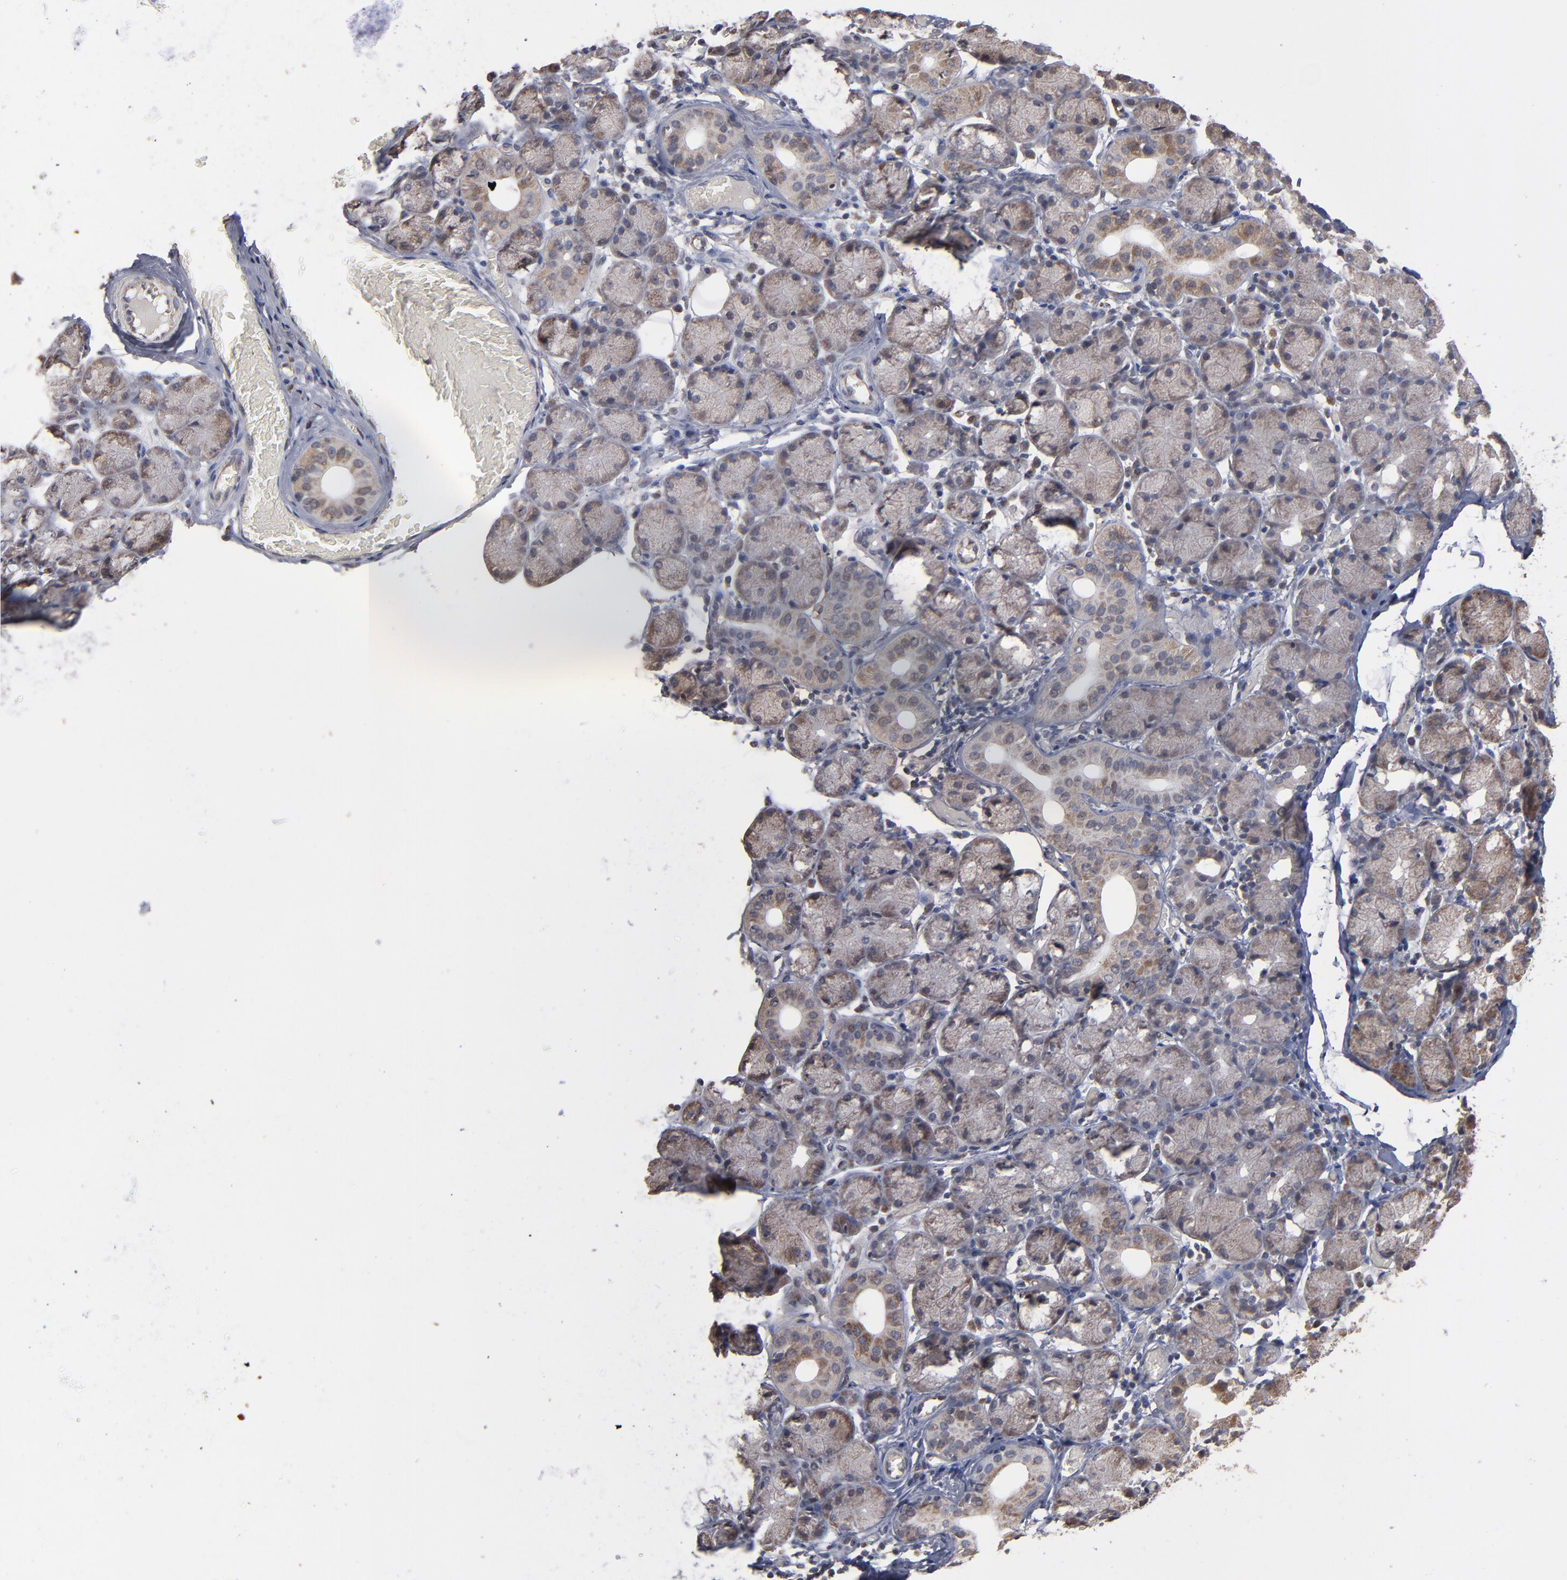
{"staining": {"intensity": "moderate", "quantity": "25%-75%", "location": "cytoplasmic/membranous"}, "tissue": "salivary gland", "cell_type": "Glandular cells", "image_type": "normal", "snomed": [{"axis": "morphology", "description": "Normal tissue, NOS"}, {"axis": "topography", "description": "Salivary gland"}], "caption": "Human salivary gland stained for a protein (brown) displays moderate cytoplasmic/membranous positive expression in approximately 25%-75% of glandular cells.", "gene": "MIPOL1", "patient": {"sex": "female", "age": 24}}